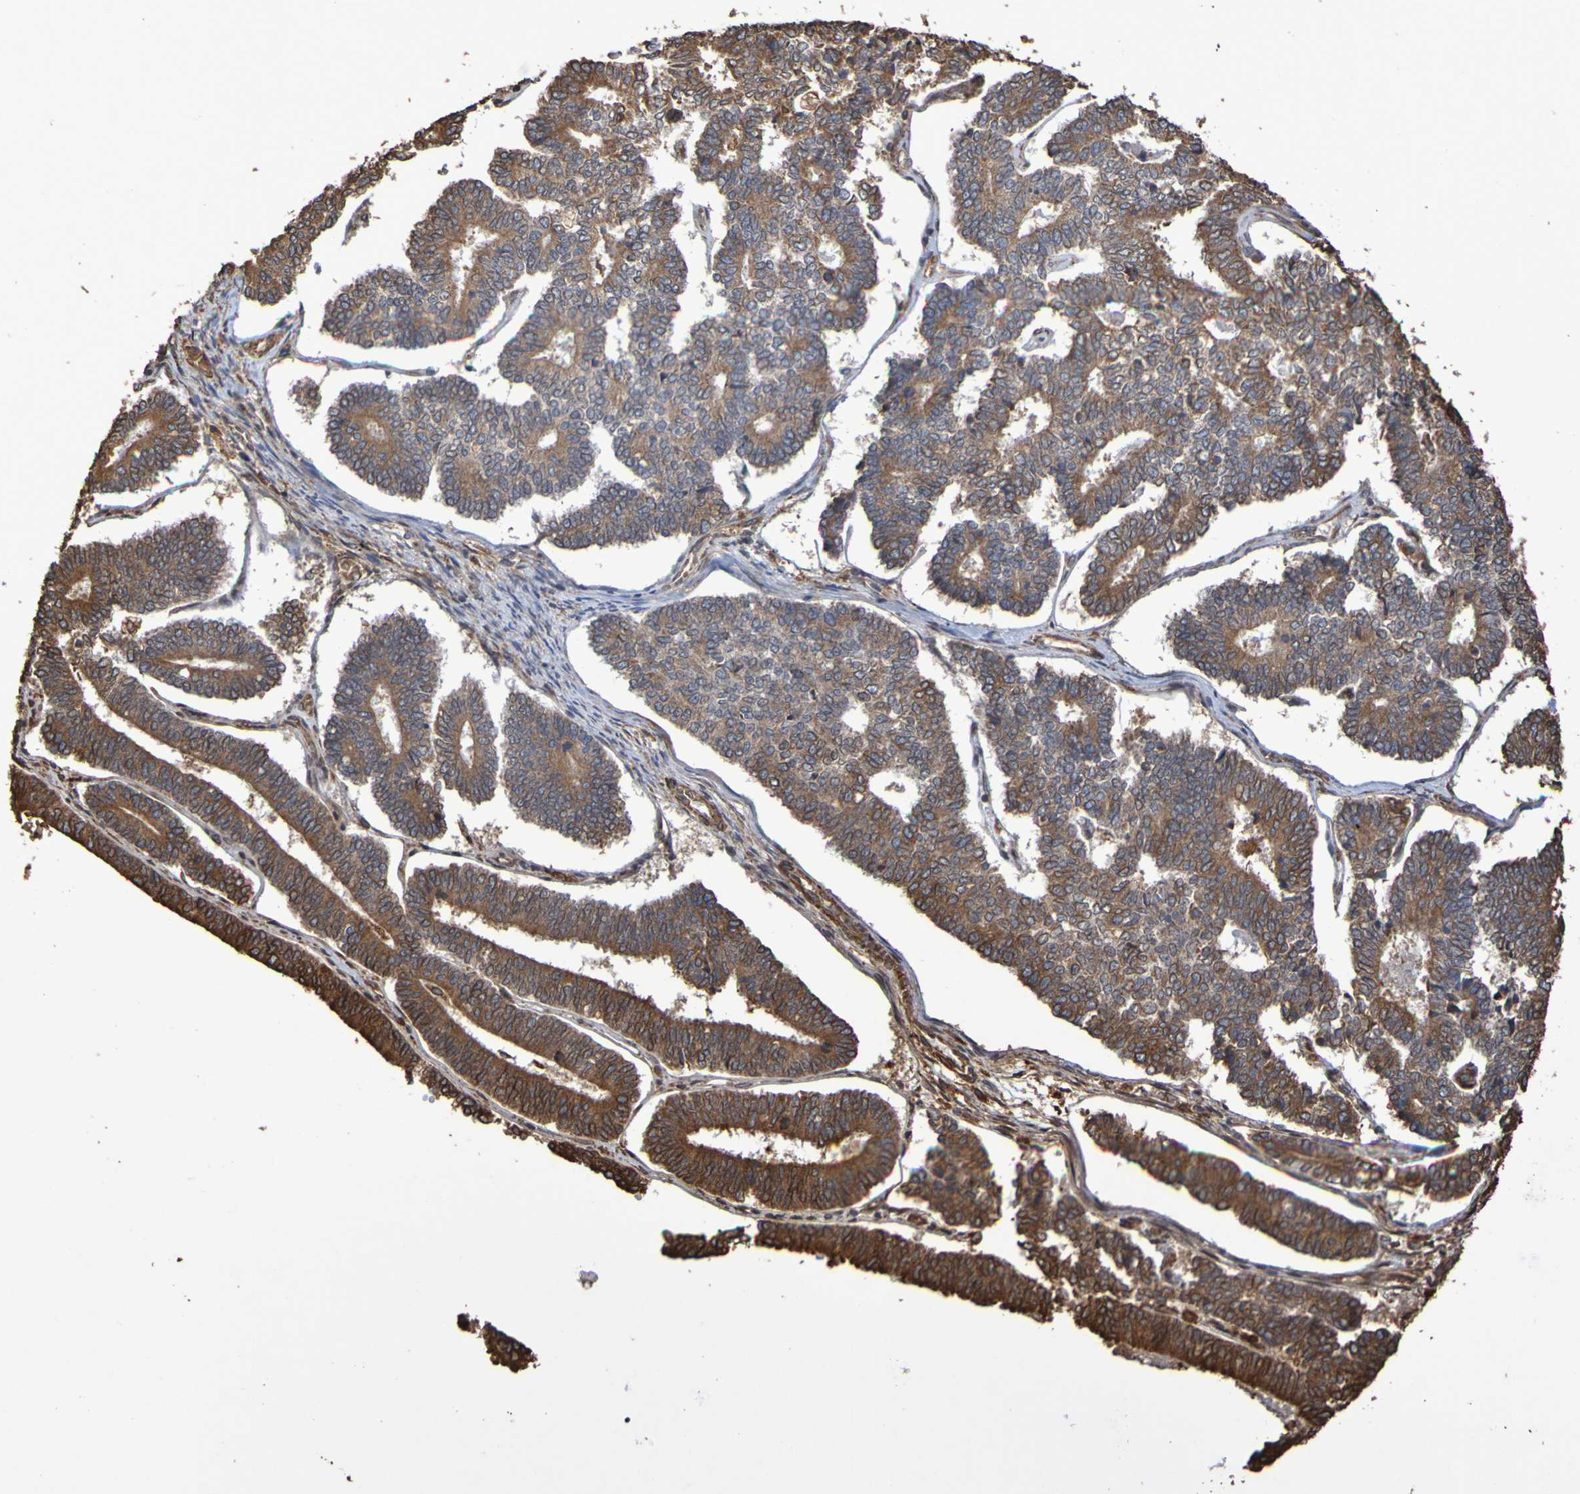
{"staining": {"intensity": "strong", "quantity": ">75%", "location": "cytoplasmic/membranous"}, "tissue": "endometrial cancer", "cell_type": "Tumor cells", "image_type": "cancer", "snomed": [{"axis": "morphology", "description": "Adenocarcinoma, NOS"}, {"axis": "topography", "description": "Endometrium"}], "caption": "Protein staining shows strong cytoplasmic/membranous positivity in about >75% of tumor cells in endometrial cancer.", "gene": "RAB11A", "patient": {"sex": "female", "age": 70}}